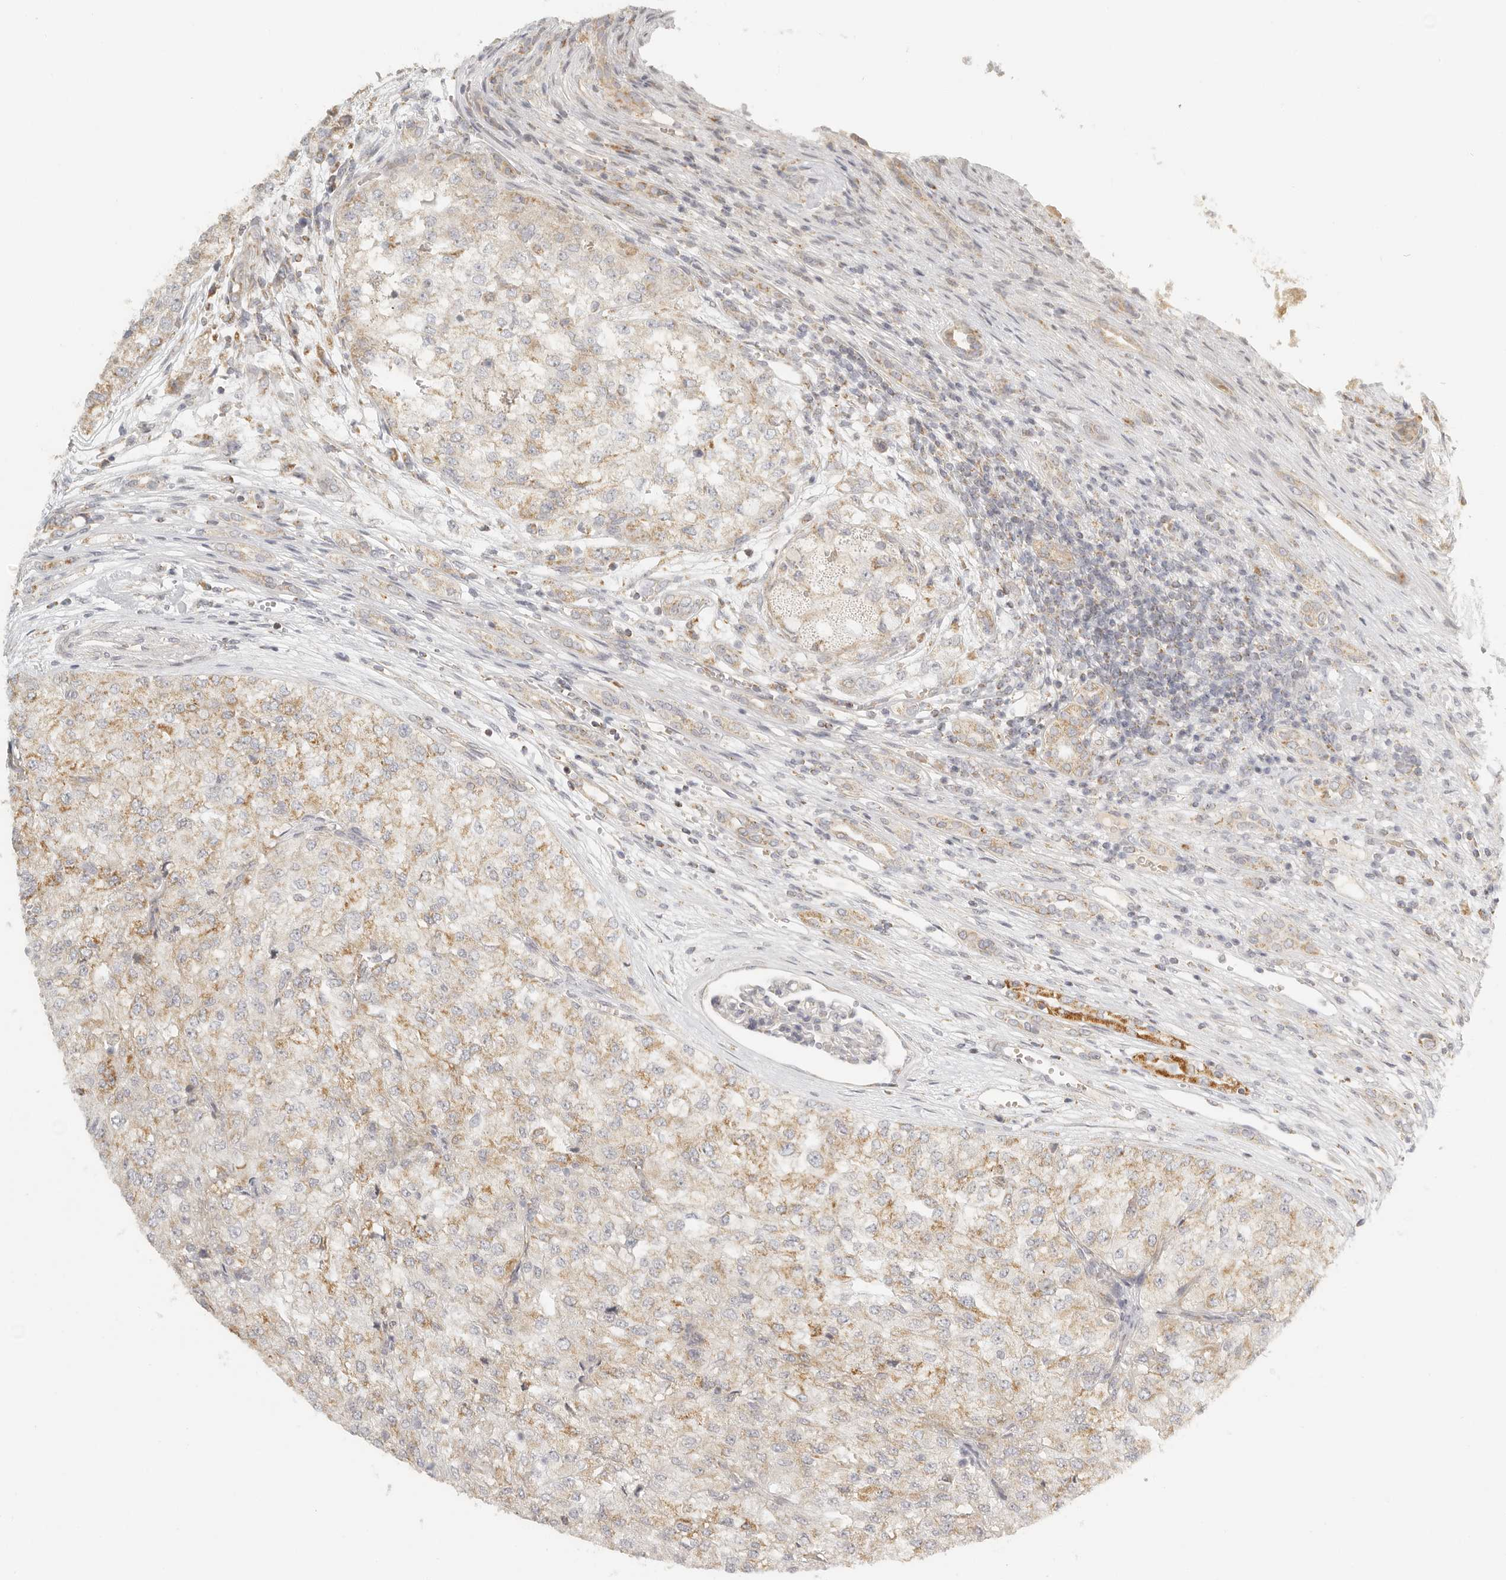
{"staining": {"intensity": "moderate", "quantity": "25%-75%", "location": "cytoplasmic/membranous"}, "tissue": "renal cancer", "cell_type": "Tumor cells", "image_type": "cancer", "snomed": [{"axis": "morphology", "description": "Adenocarcinoma, NOS"}, {"axis": "topography", "description": "Kidney"}], "caption": "DAB (3,3'-diaminobenzidine) immunohistochemical staining of renal cancer demonstrates moderate cytoplasmic/membranous protein staining in approximately 25%-75% of tumor cells.", "gene": "KDF1", "patient": {"sex": "female", "age": 54}}